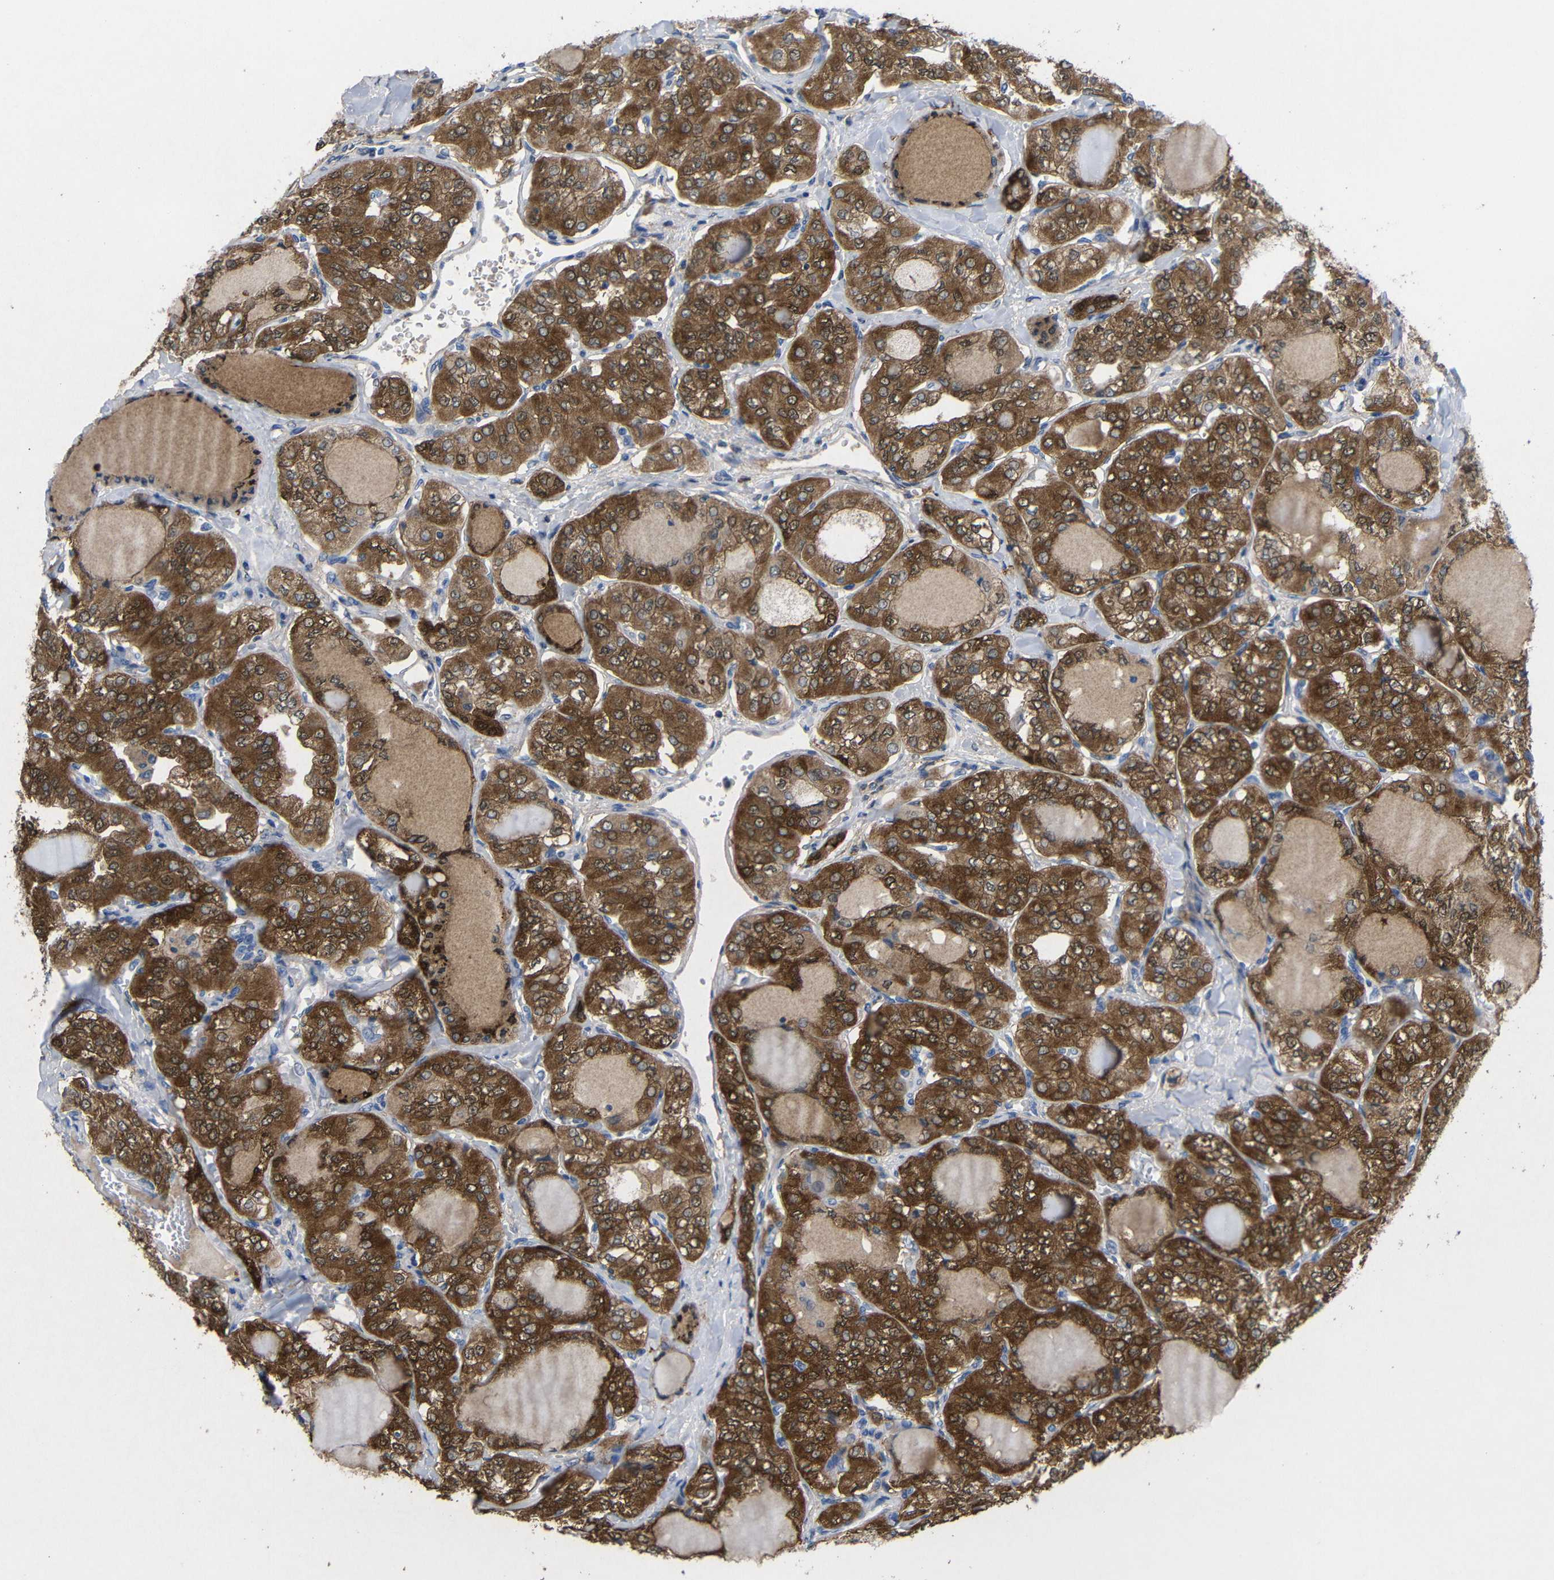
{"staining": {"intensity": "strong", "quantity": ">75%", "location": "cytoplasmic/membranous"}, "tissue": "thyroid cancer", "cell_type": "Tumor cells", "image_type": "cancer", "snomed": [{"axis": "morphology", "description": "Papillary adenocarcinoma, NOS"}, {"axis": "topography", "description": "Thyroid gland"}], "caption": "Immunohistochemical staining of thyroid cancer reveals high levels of strong cytoplasmic/membranous protein positivity in approximately >75% of tumor cells.", "gene": "PEBP1", "patient": {"sex": "male", "age": 20}}